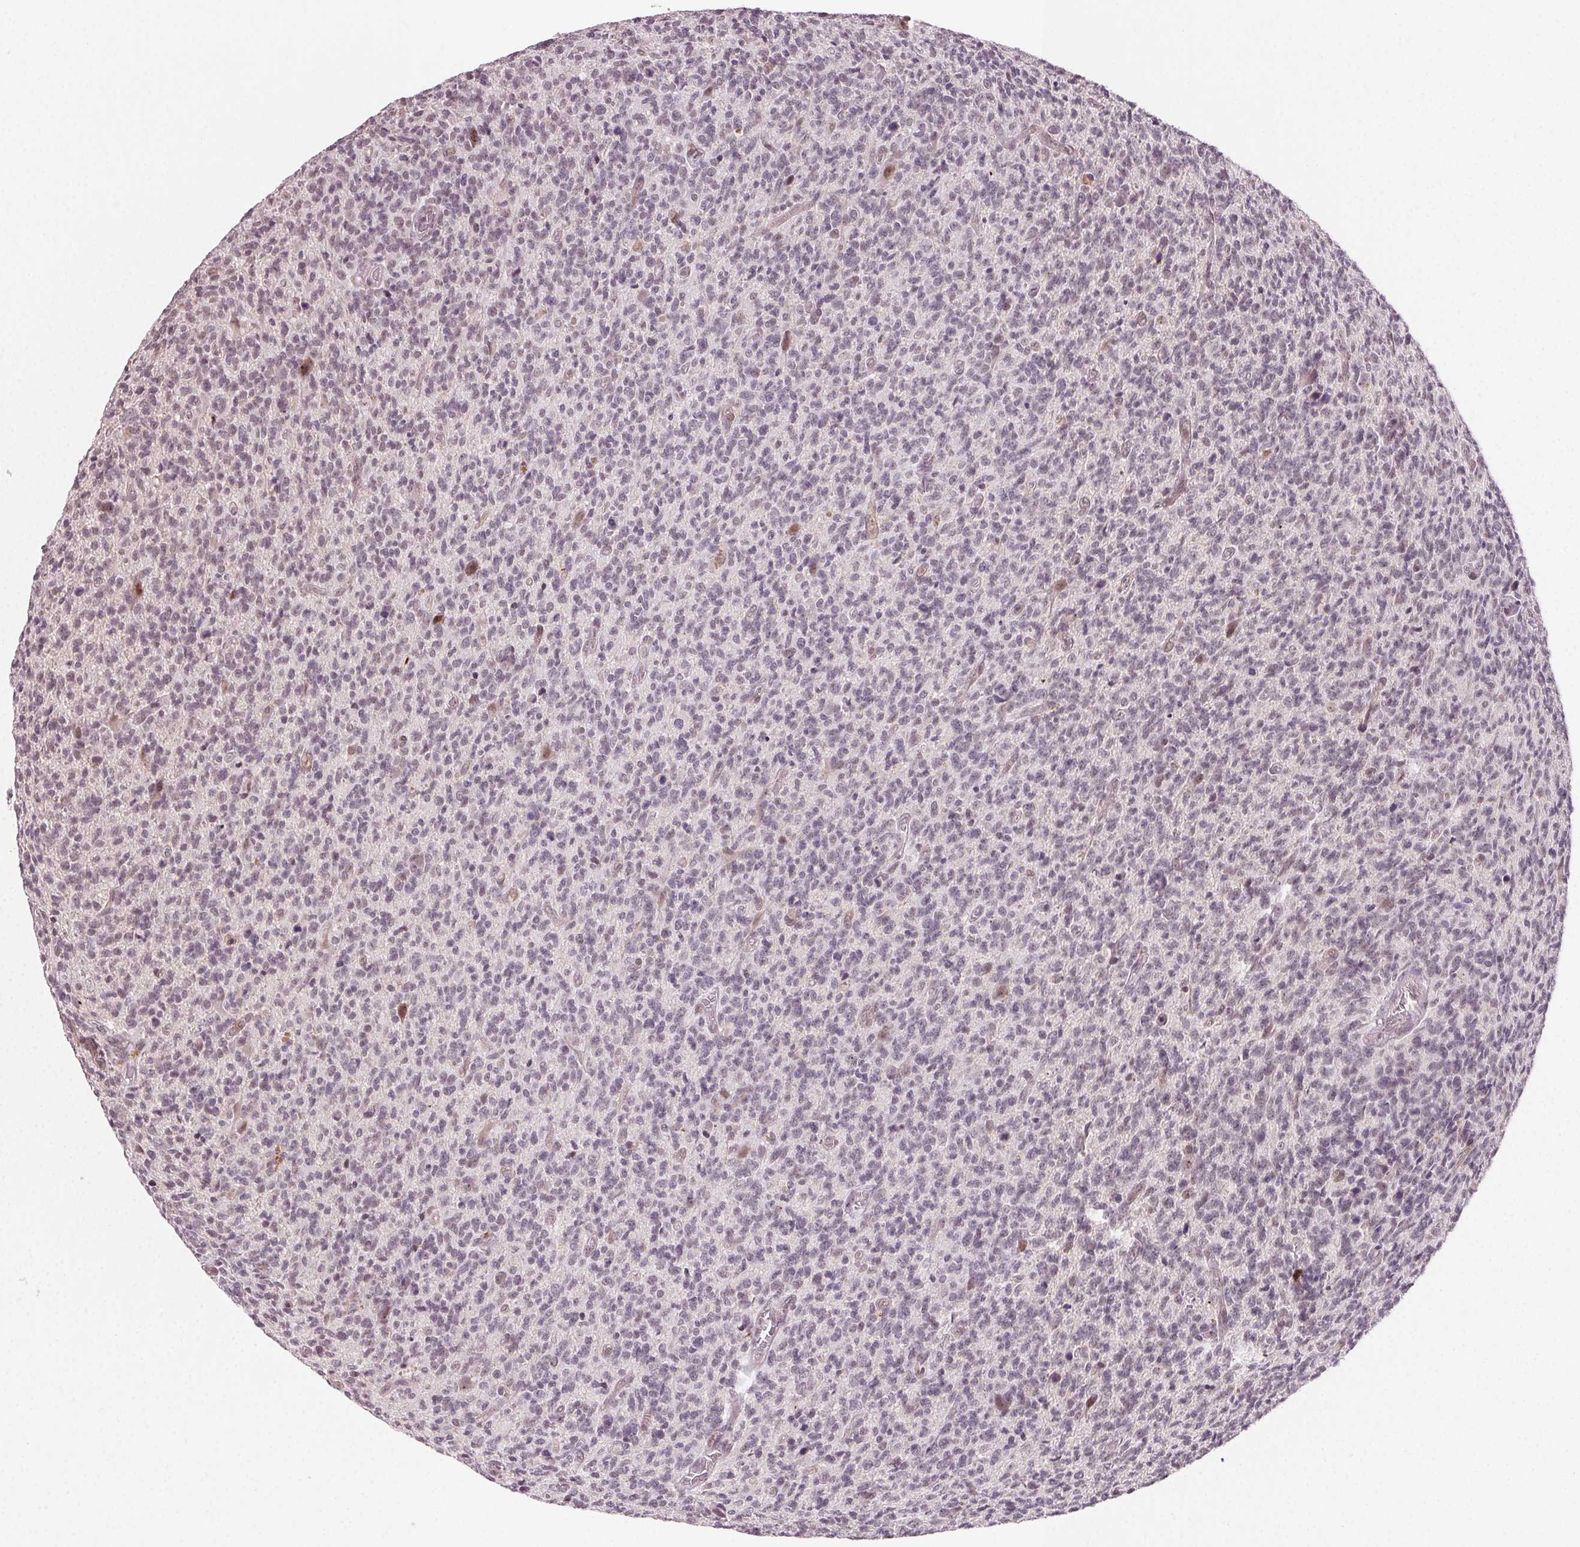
{"staining": {"intensity": "negative", "quantity": "none", "location": "none"}, "tissue": "glioma", "cell_type": "Tumor cells", "image_type": "cancer", "snomed": [{"axis": "morphology", "description": "Glioma, malignant, High grade"}, {"axis": "topography", "description": "Brain"}], "caption": "Human glioma stained for a protein using IHC demonstrates no positivity in tumor cells.", "gene": "TUB", "patient": {"sex": "male", "age": 76}}